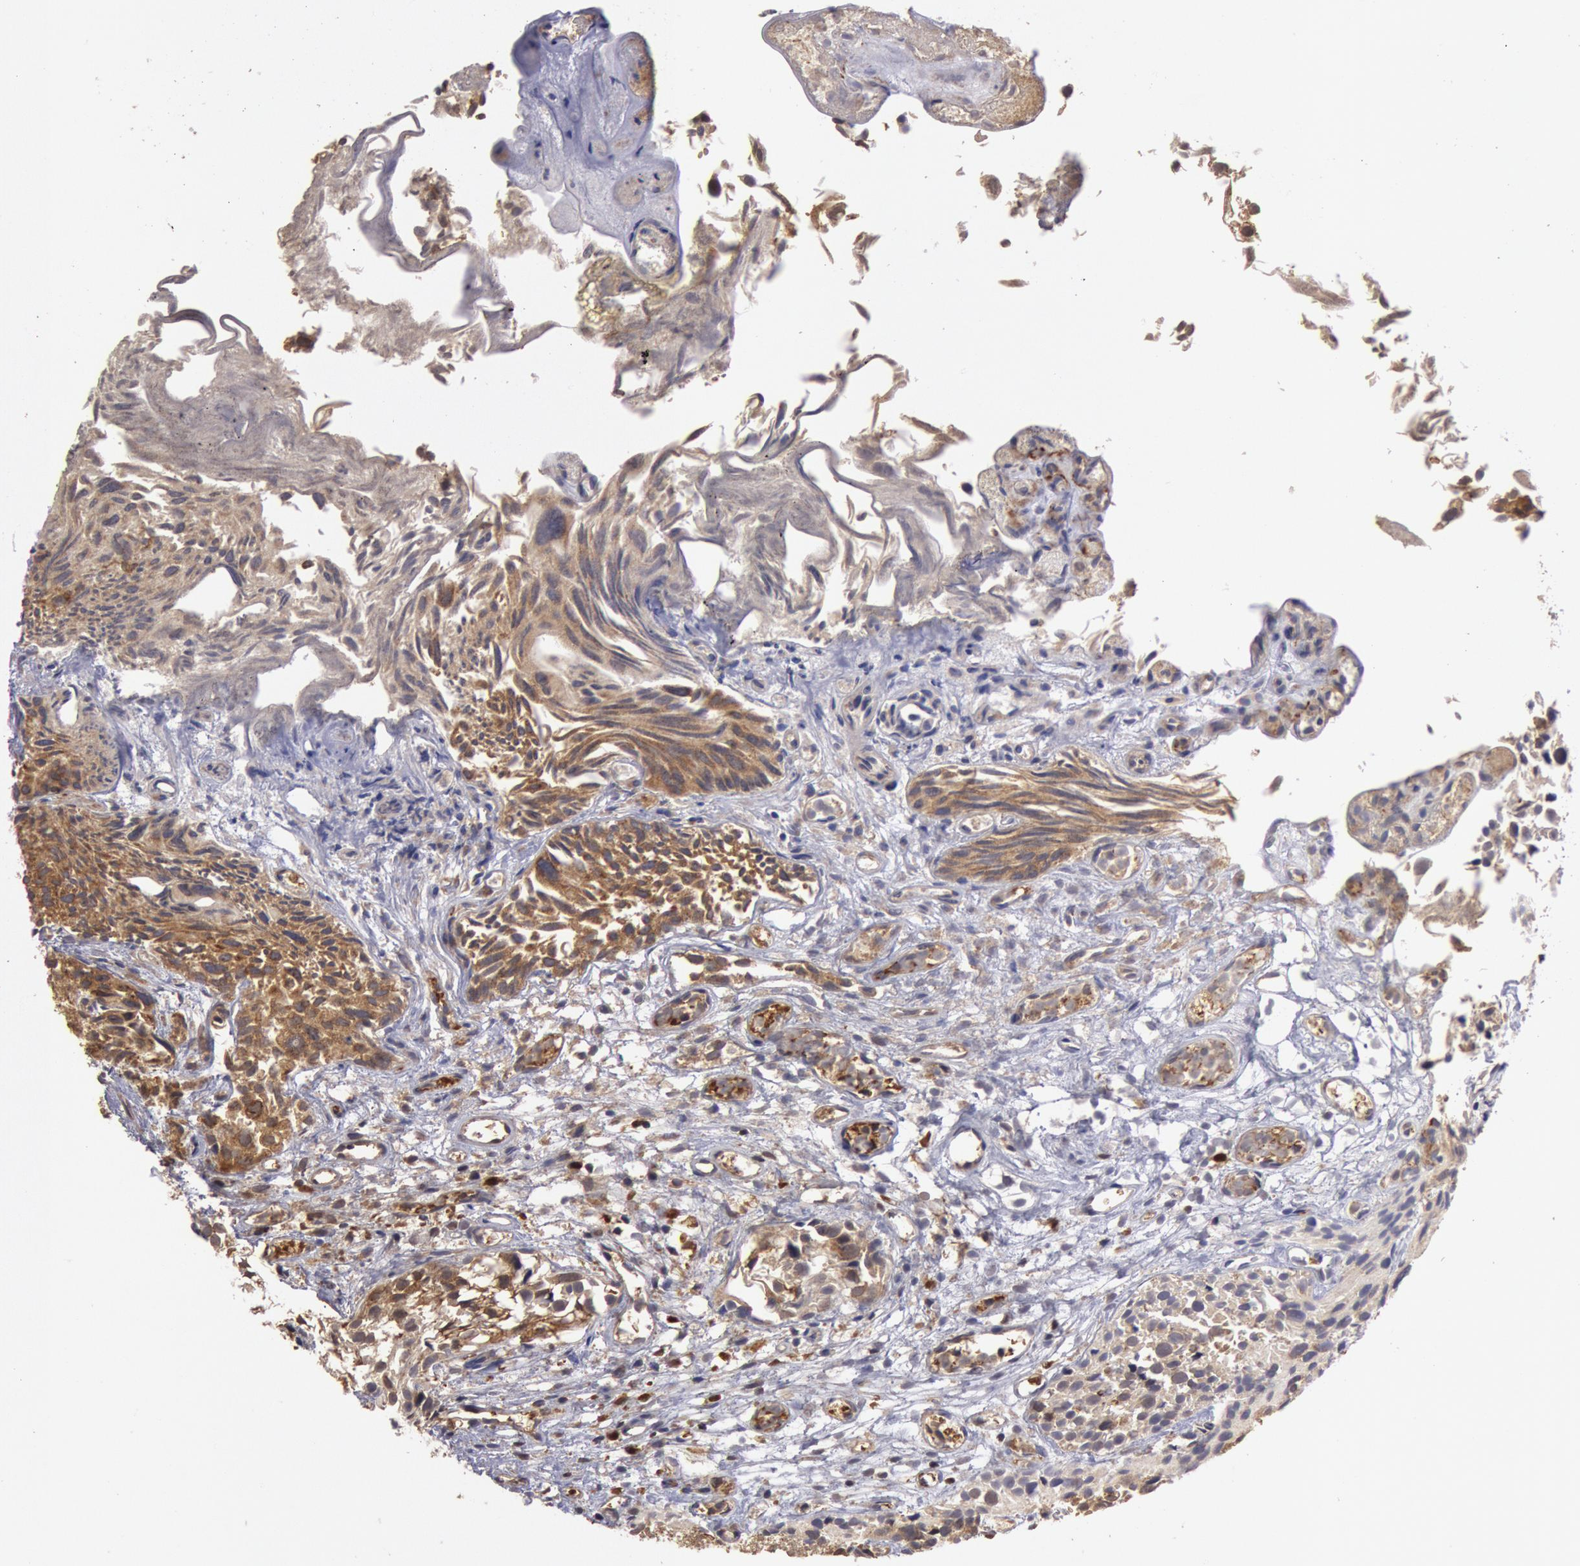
{"staining": {"intensity": "moderate", "quantity": ">75%", "location": "cytoplasmic/membranous"}, "tissue": "urothelial cancer", "cell_type": "Tumor cells", "image_type": "cancer", "snomed": [{"axis": "morphology", "description": "Urothelial carcinoma, High grade"}, {"axis": "topography", "description": "Urinary bladder"}], "caption": "An IHC photomicrograph of tumor tissue is shown. Protein staining in brown shows moderate cytoplasmic/membranous positivity in urothelial cancer within tumor cells.", "gene": "USP14", "patient": {"sex": "female", "age": 78}}